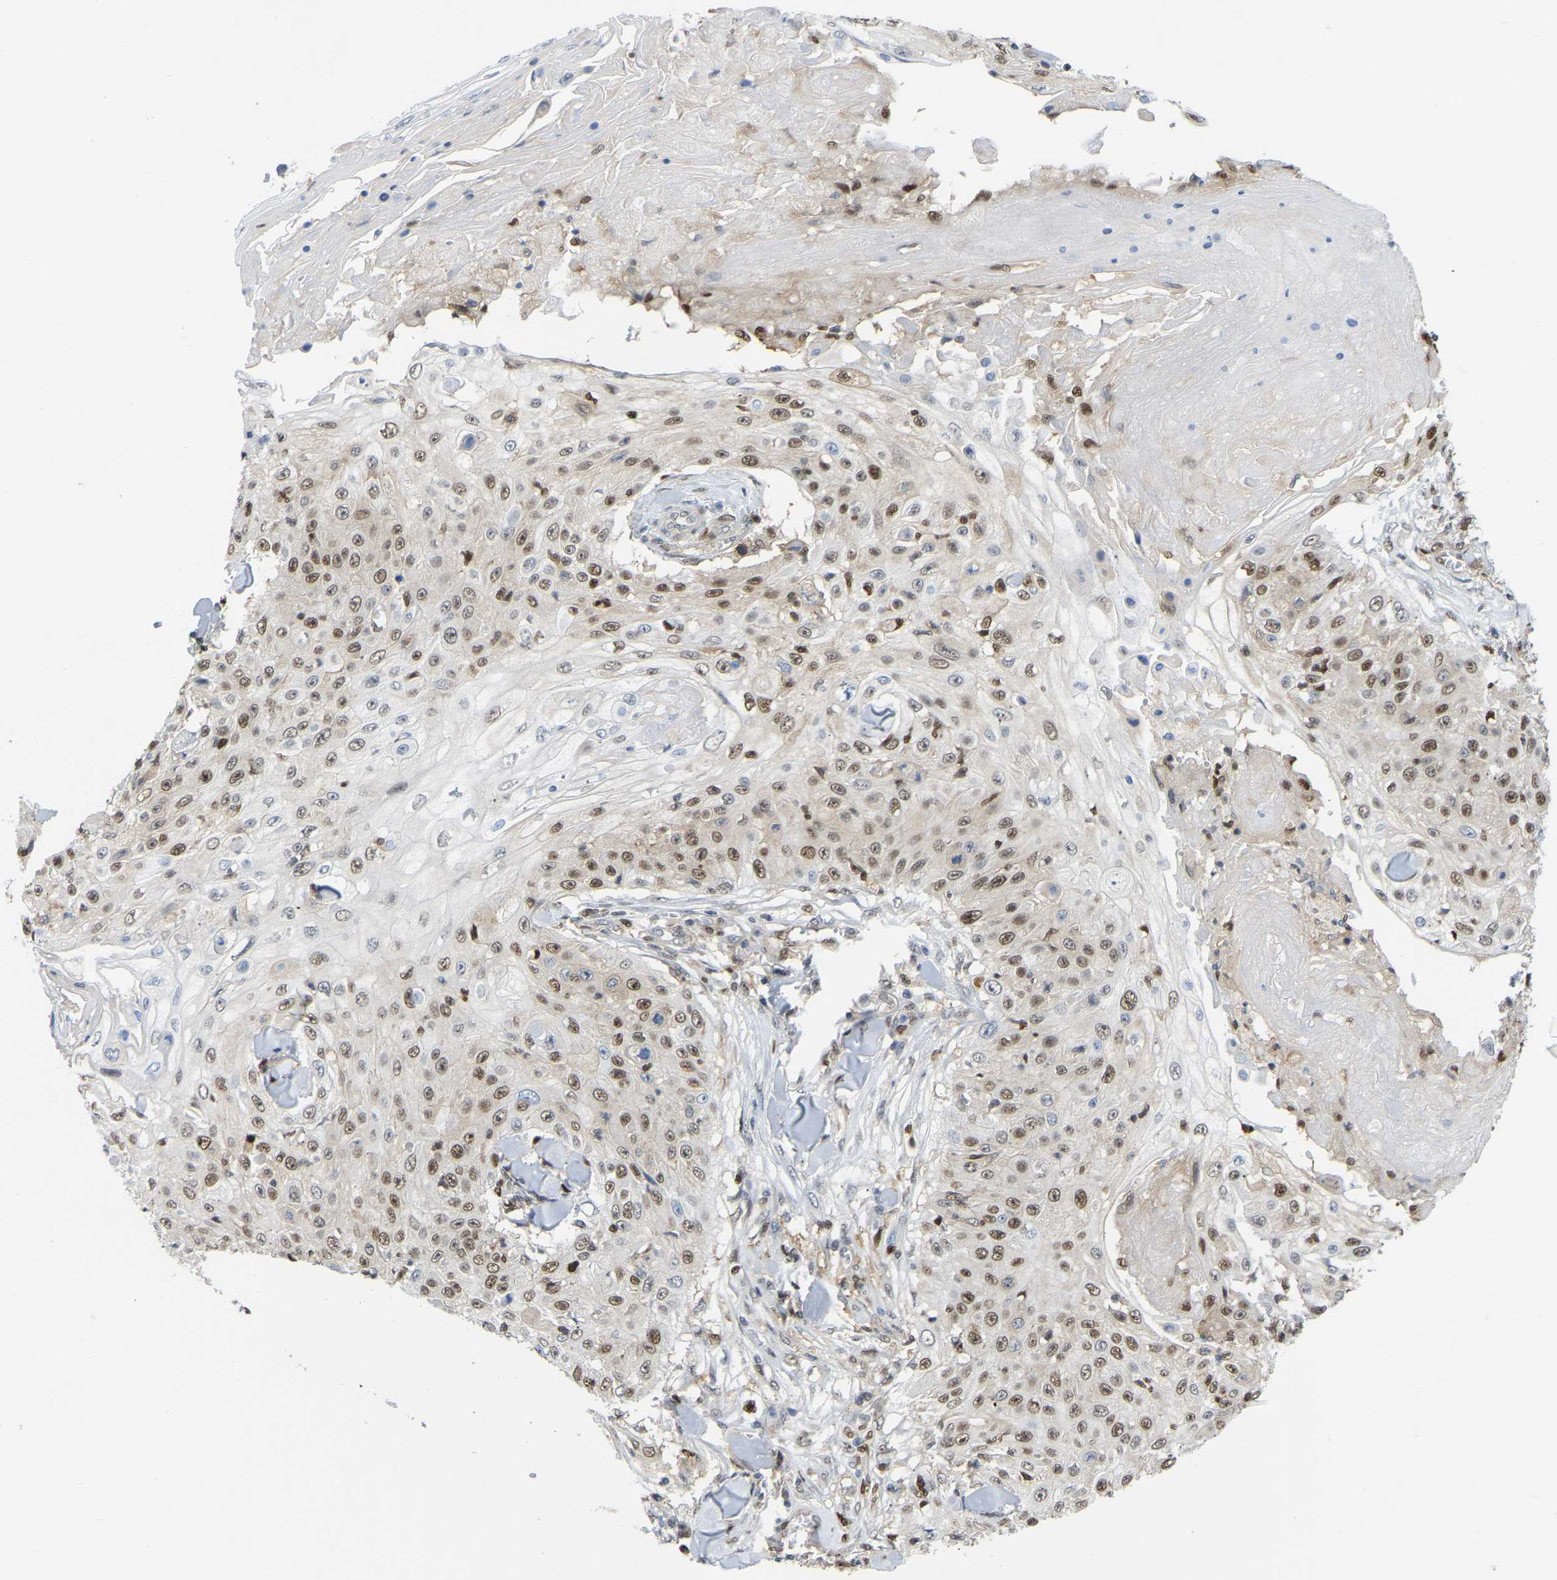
{"staining": {"intensity": "moderate", "quantity": ">75%", "location": "nuclear"}, "tissue": "skin cancer", "cell_type": "Tumor cells", "image_type": "cancer", "snomed": [{"axis": "morphology", "description": "Squamous cell carcinoma, NOS"}, {"axis": "topography", "description": "Skin"}], "caption": "Immunohistochemistry of human skin squamous cell carcinoma displays medium levels of moderate nuclear staining in approximately >75% of tumor cells. The protein of interest is shown in brown color, while the nuclei are stained blue.", "gene": "KLRG2", "patient": {"sex": "male", "age": 86}}